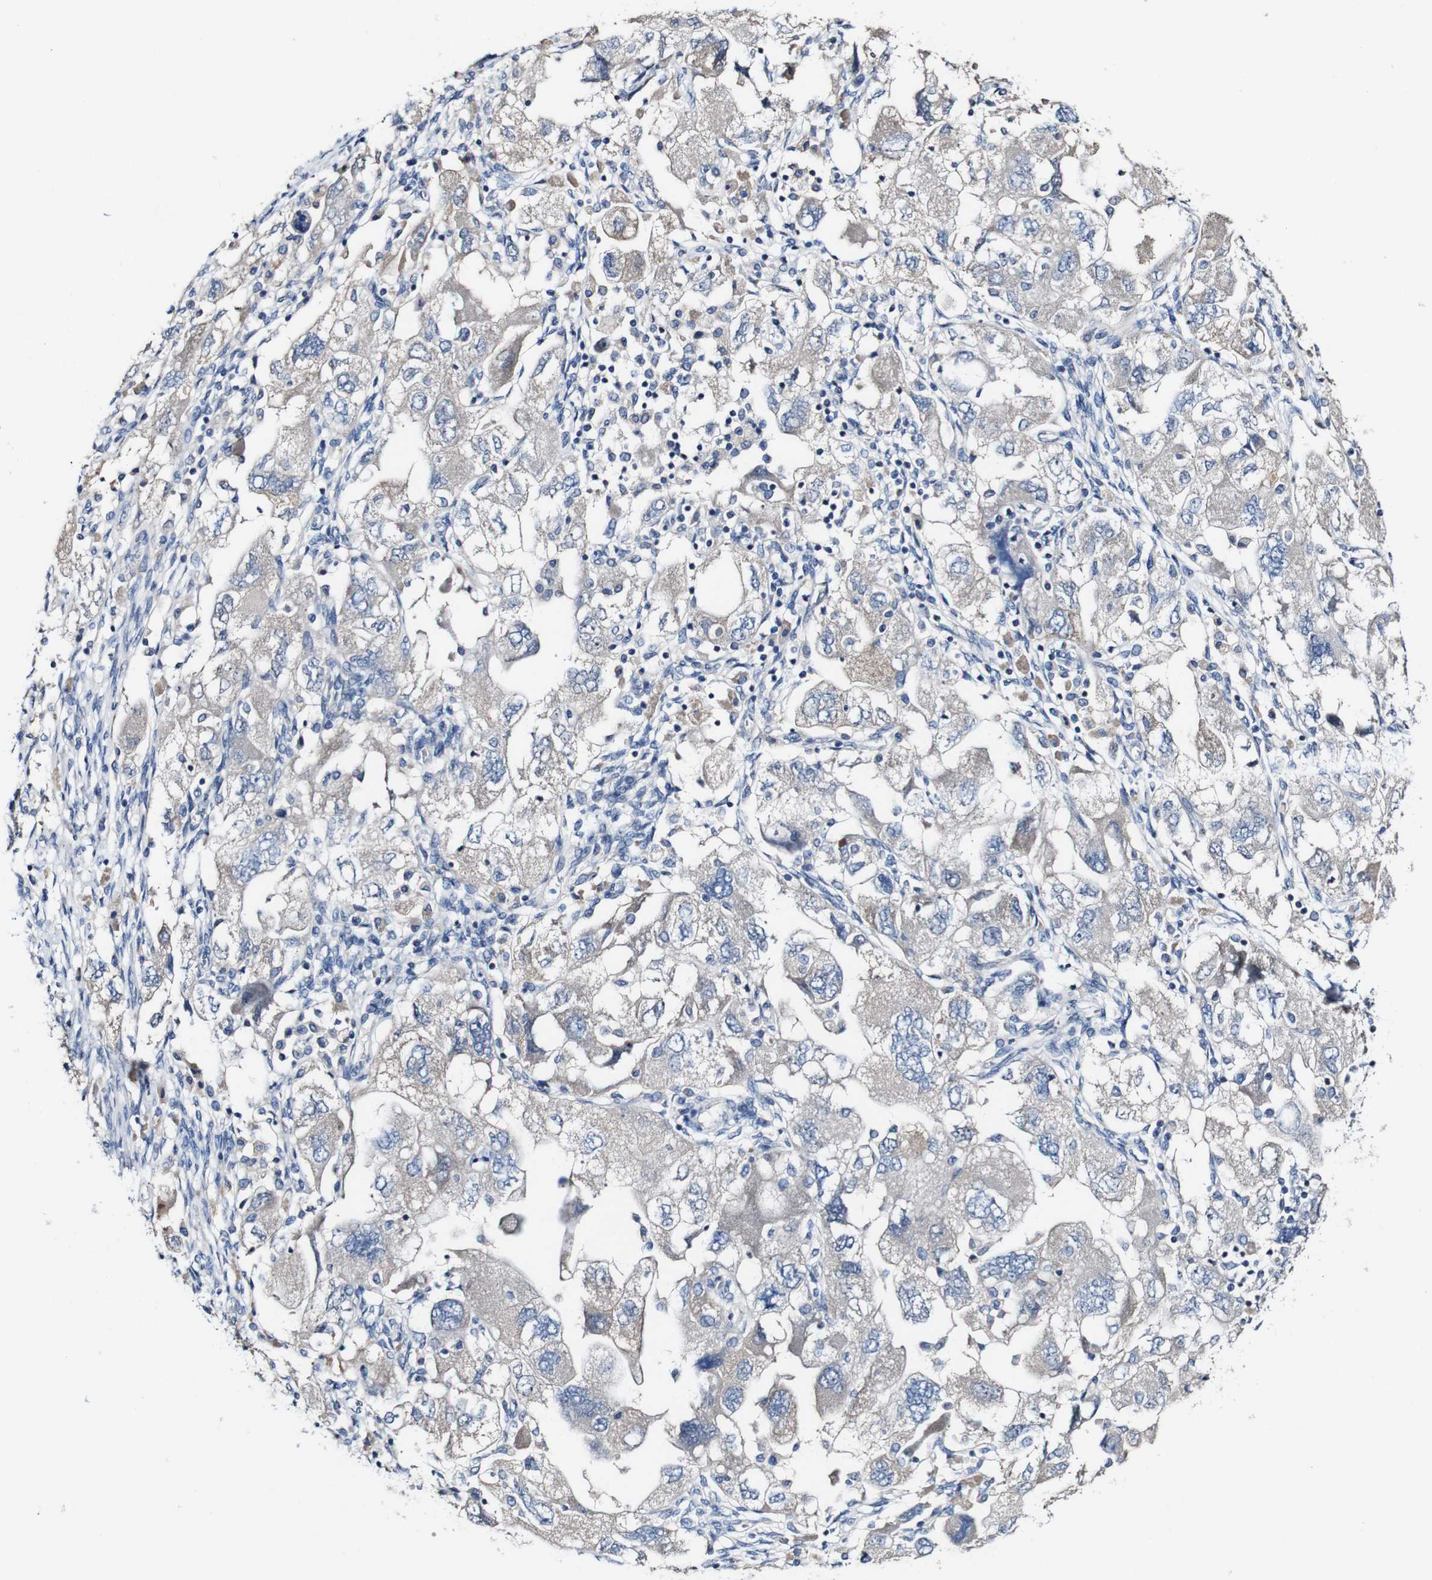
{"staining": {"intensity": "weak", "quantity": "<25%", "location": "cytoplasmic/membranous"}, "tissue": "ovarian cancer", "cell_type": "Tumor cells", "image_type": "cancer", "snomed": [{"axis": "morphology", "description": "Carcinoma, NOS"}, {"axis": "morphology", "description": "Cystadenocarcinoma, serous, NOS"}, {"axis": "topography", "description": "Ovary"}], "caption": "Ovarian carcinoma stained for a protein using immunohistochemistry shows no positivity tumor cells.", "gene": "GRAMD1A", "patient": {"sex": "female", "age": 69}}